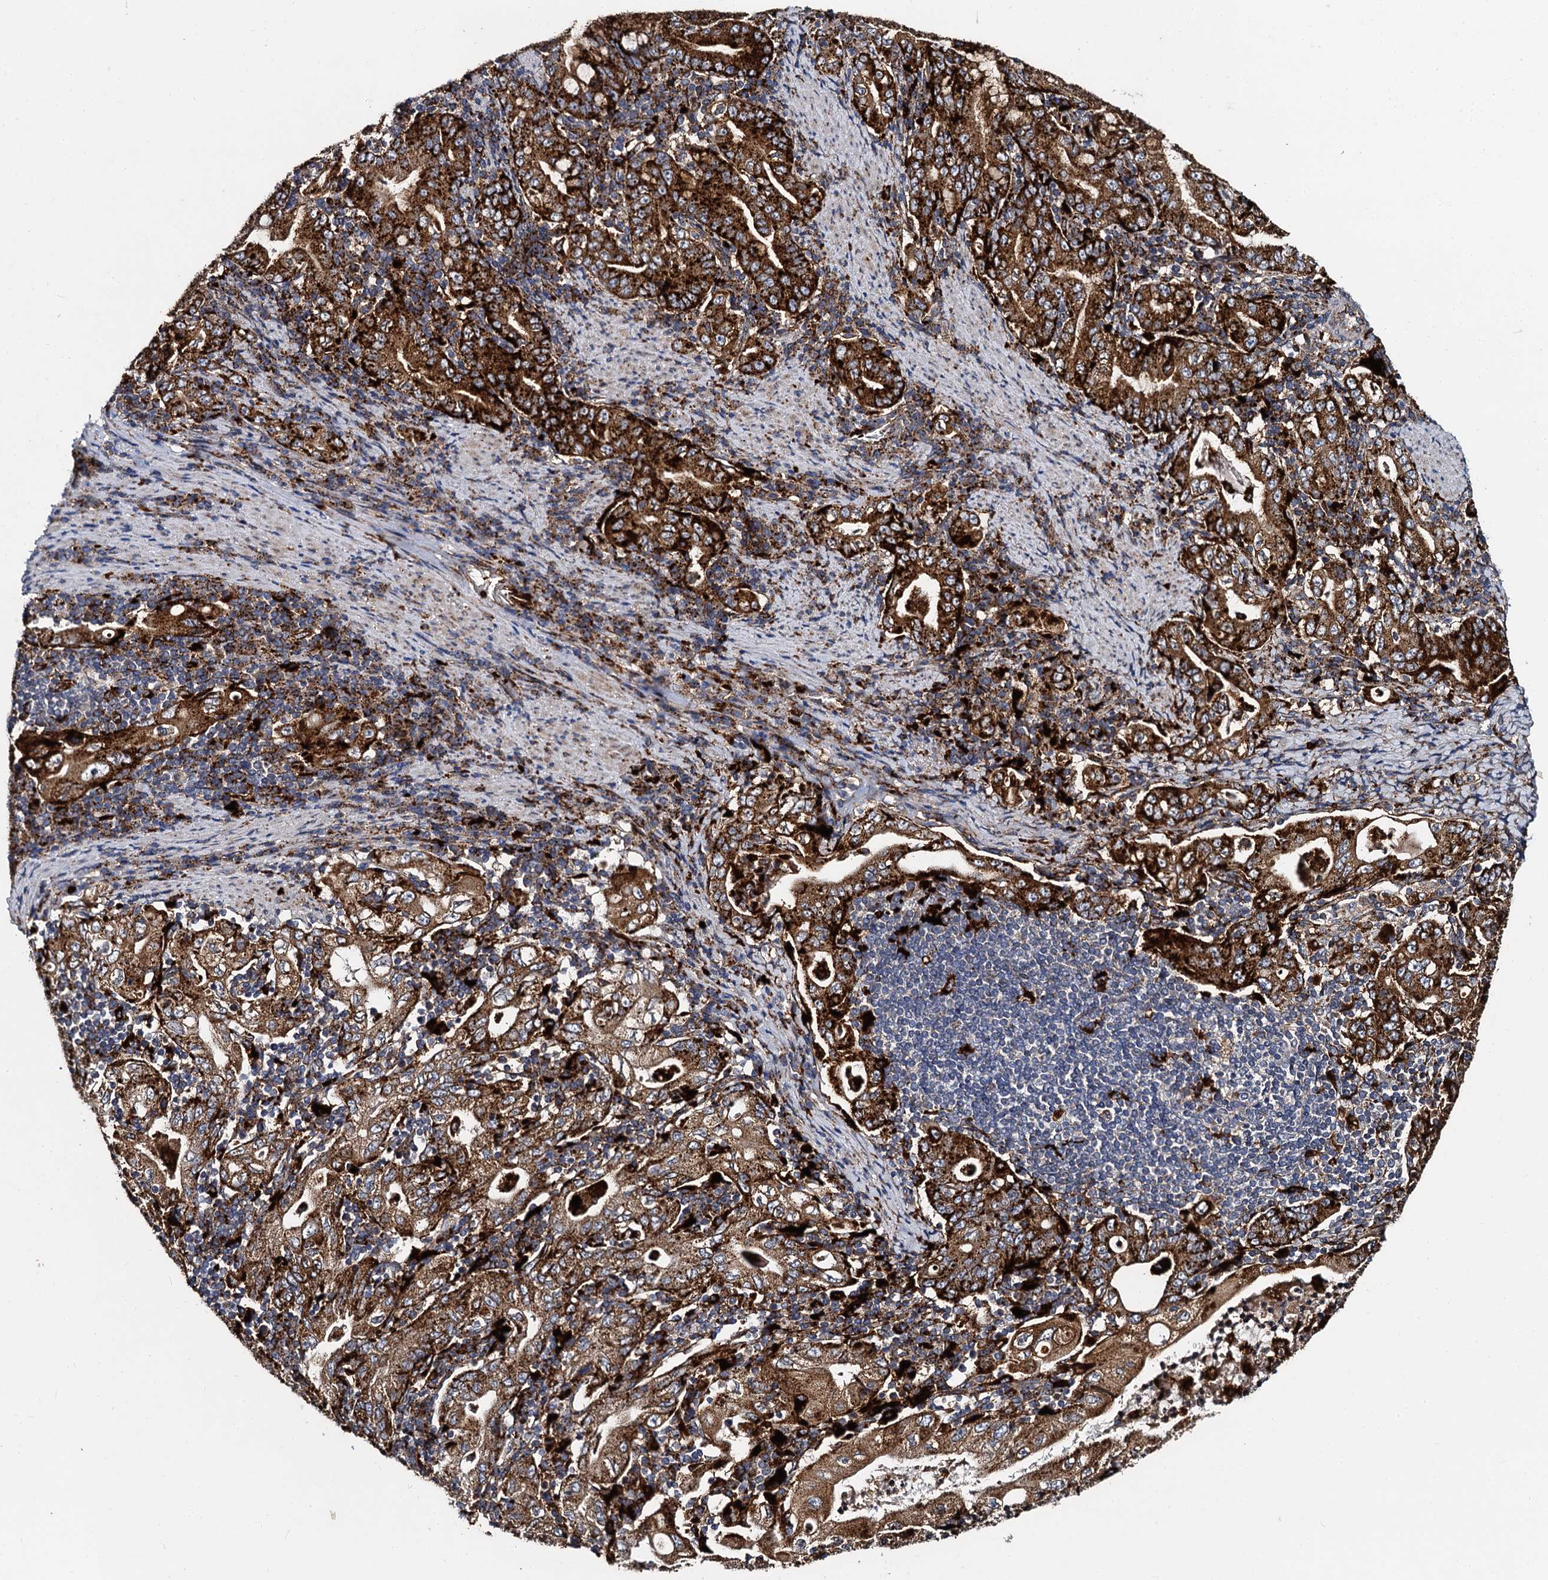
{"staining": {"intensity": "strong", "quantity": ">75%", "location": "cytoplasmic/membranous"}, "tissue": "stomach cancer", "cell_type": "Tumor cells", "image_type": "cancer", "snomed": [{"axis": "morphology", "description": "Normal tissue, NOS"}, {"axis": "morphology", "description": "Adenocarcinoma, NOS"}, {"axis": "topography", "description": "Esophagus"}, {"axis": "topography", "description": "Stomach, upper"}, {"axis": "topography", "description": "Peripheral nerve tissue"}], "caption": "Stomach cancer stained with a brown dye reveals strong cytoplasmic/membranous positive staining in approximately >75% of tumor cells.", "gene": "GBA1", "patient": {"sex": "male", "age": 62}}